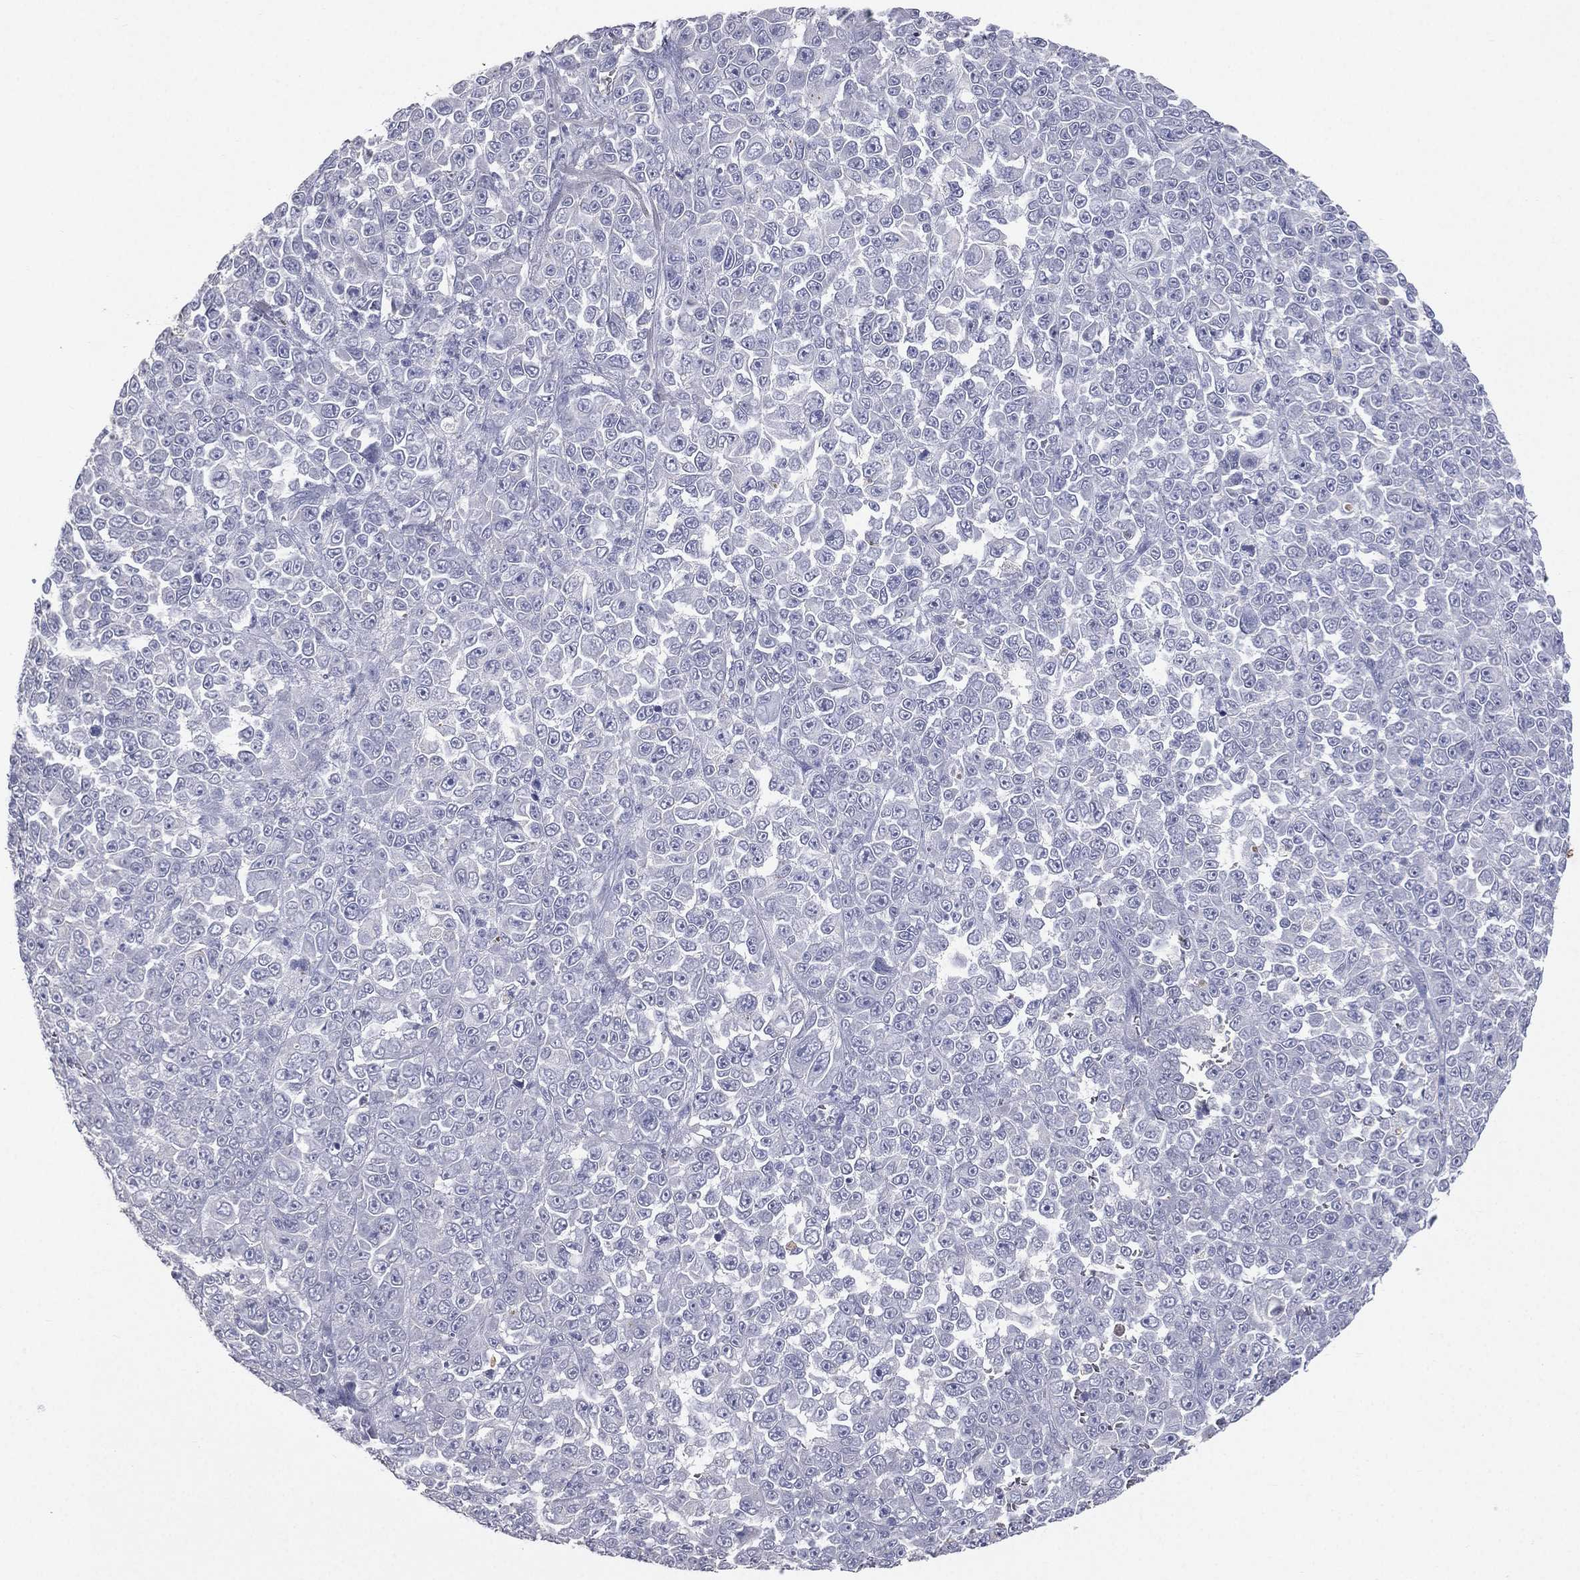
{"staining": {"intensity": "negative", "quantity": "none", "location": "none"}, "tissue": "melanoma", "cell_type": "Tumor cells", "image_type": "cancer", "snomed": [{"axis": "morphology", "description": "Malignant melanoma, NOS"}, {"axis": "topography", "description": "Skin"}], "caption": "A high-resolution photomicrograph shows immunohistochemistry (IHC) staining of melanoma, which reveals no significant positivity in tumor cells.", "gene": "ESX1", "patient": {"sex": "female", "age": 95}}